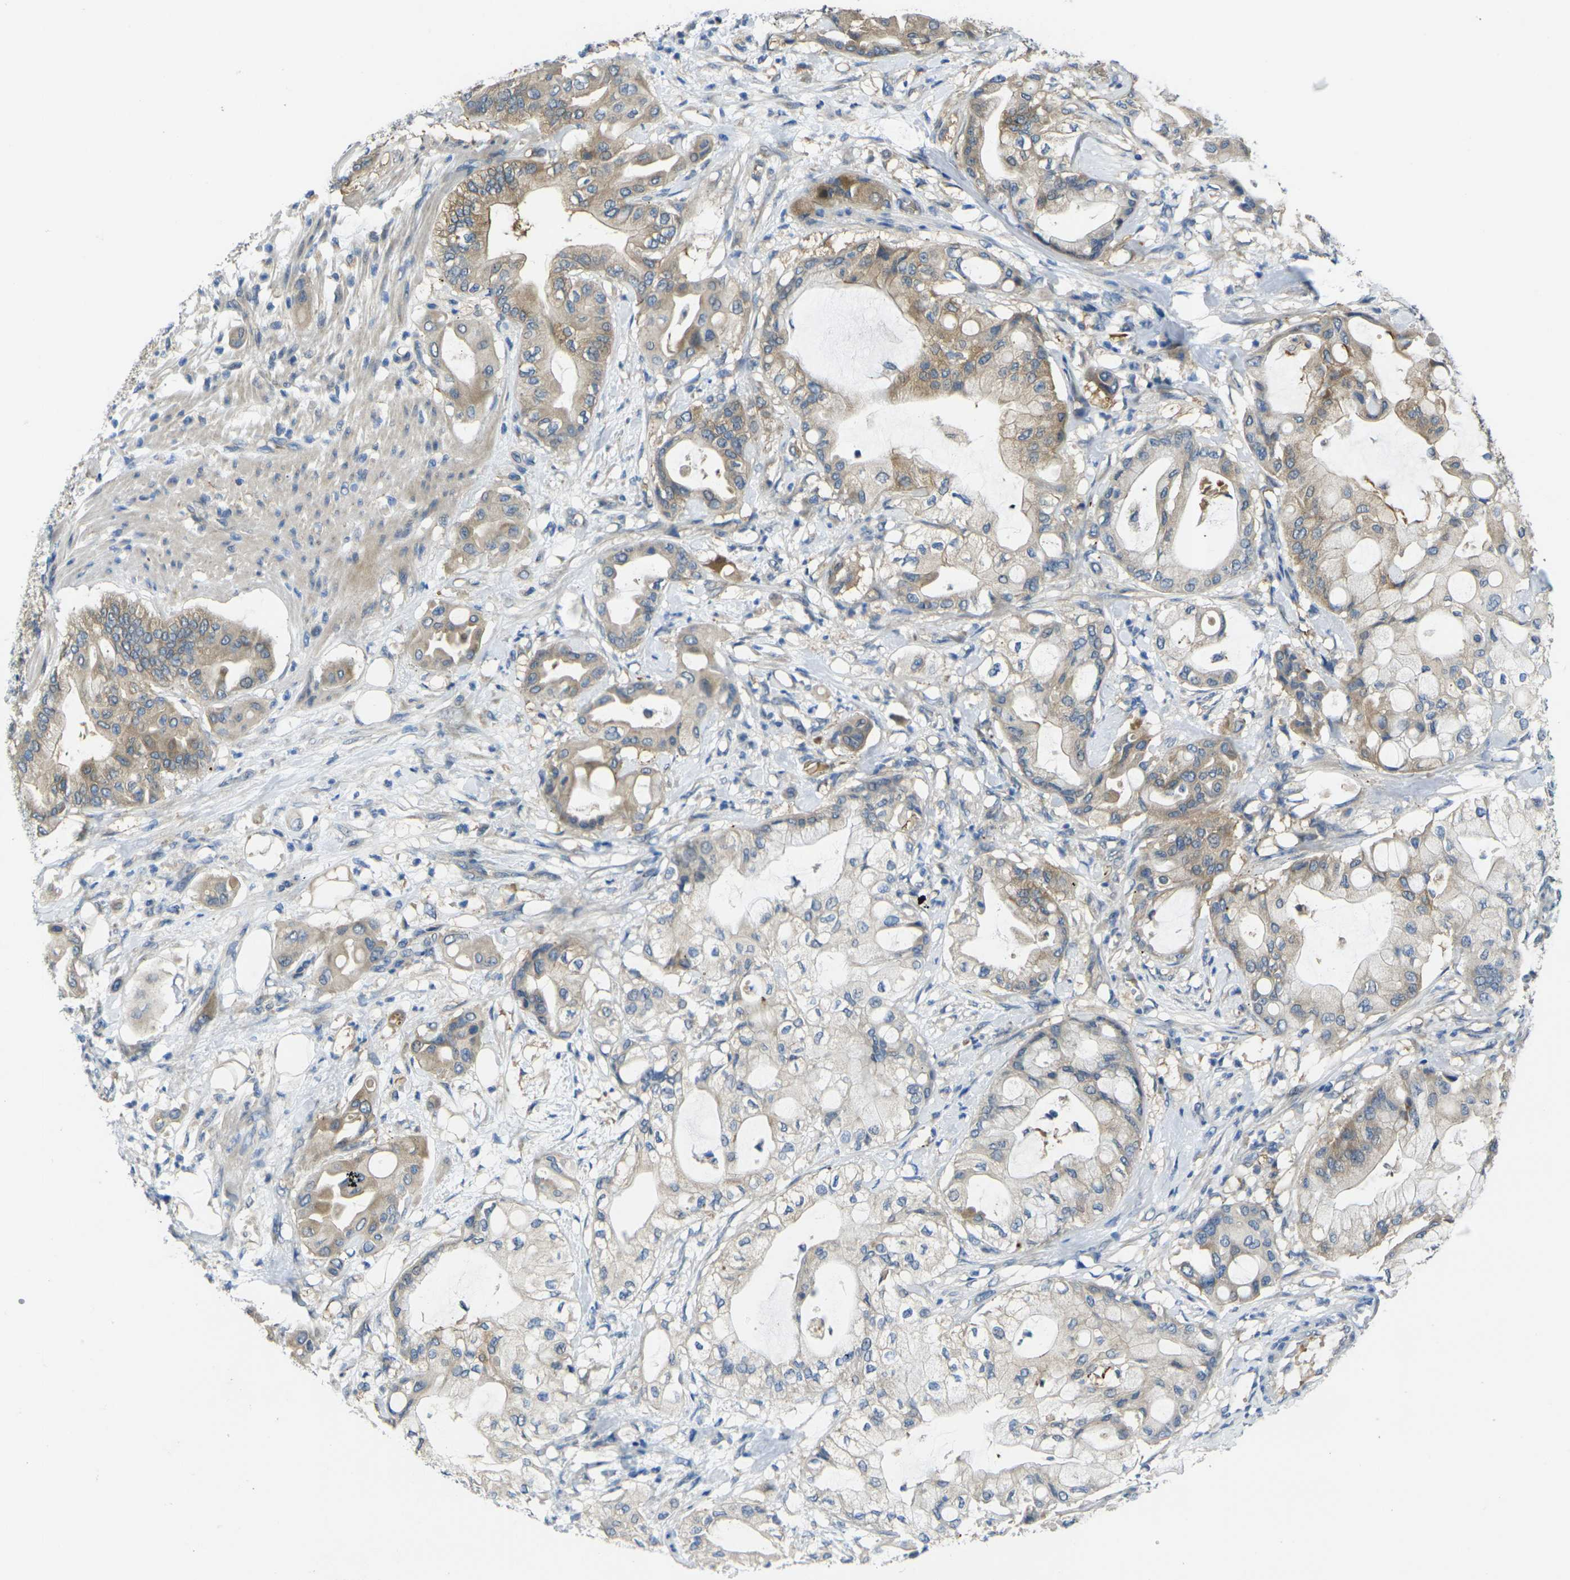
{"staining": {"intensity": "moderate", "quantity": "25%-75%", "location": "cytoplasmic/membranous"}, "tissue": "pancreatic cancer", "cell_type": "Tumor cells", "image_type": "cancer", "snomed": [{"axis": "morphology", "description": "Adenocarcinoma, NOS"}, {"axis": "morphology", "description": "Adenocarcinoma, metastatic, NOS"}, {"axis": "topography", "description": "Lymph node"}, {"axis": "topography", "description": "Pancreas"}, {"axis": "topography", "description": "Duodenum"}], "caption": "Protein expression analysis of pancreatic metastatic adenocarcinoma displays moderate cytoplasmic/membranous expression in about 25%-75% of tumor cells. (DAB (3,3'-diaminobenzidine) IHC, brown staining for protein, blue staining for nuclei).", "gene": "GNA12", "patient": {"sex": "female", "age": 64}}